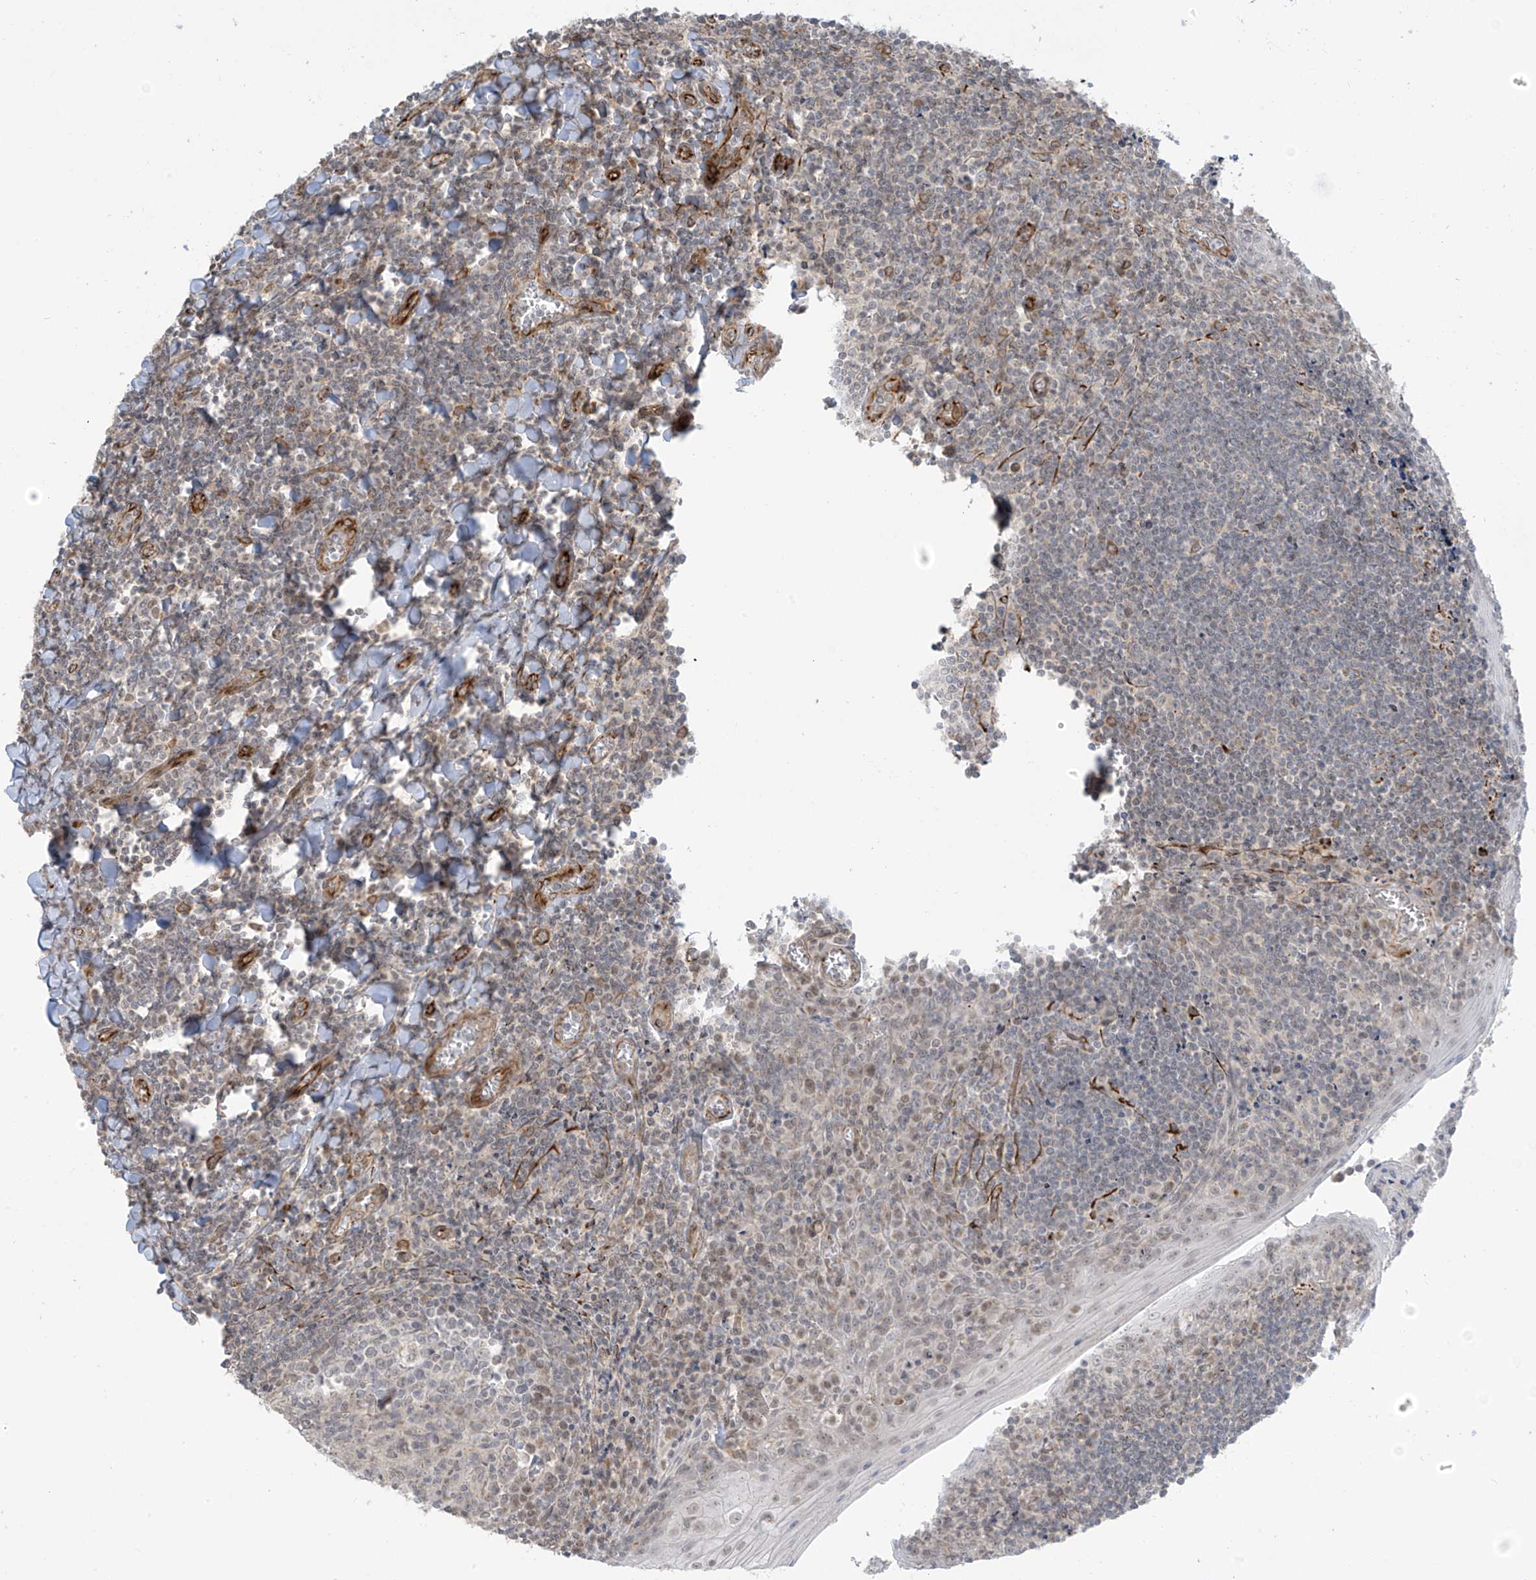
{"staining": {"intensity": "negative", "quantity": "none", "location": "none"}, "tissue": "tonsil", "cell_type": "Germinal center cells", "image_type": "normal", "snomed": [{"axis": "morphology", "description": "Normal tissue, NOS"}, {"axis": "topography", "description": "Tonsil"}], "caption": "Image shows no significant protein positivity in germinal center cells of benign tonsil.", "gene": "HS6ST2", "patient": {"sex": "male", "age": 27}}